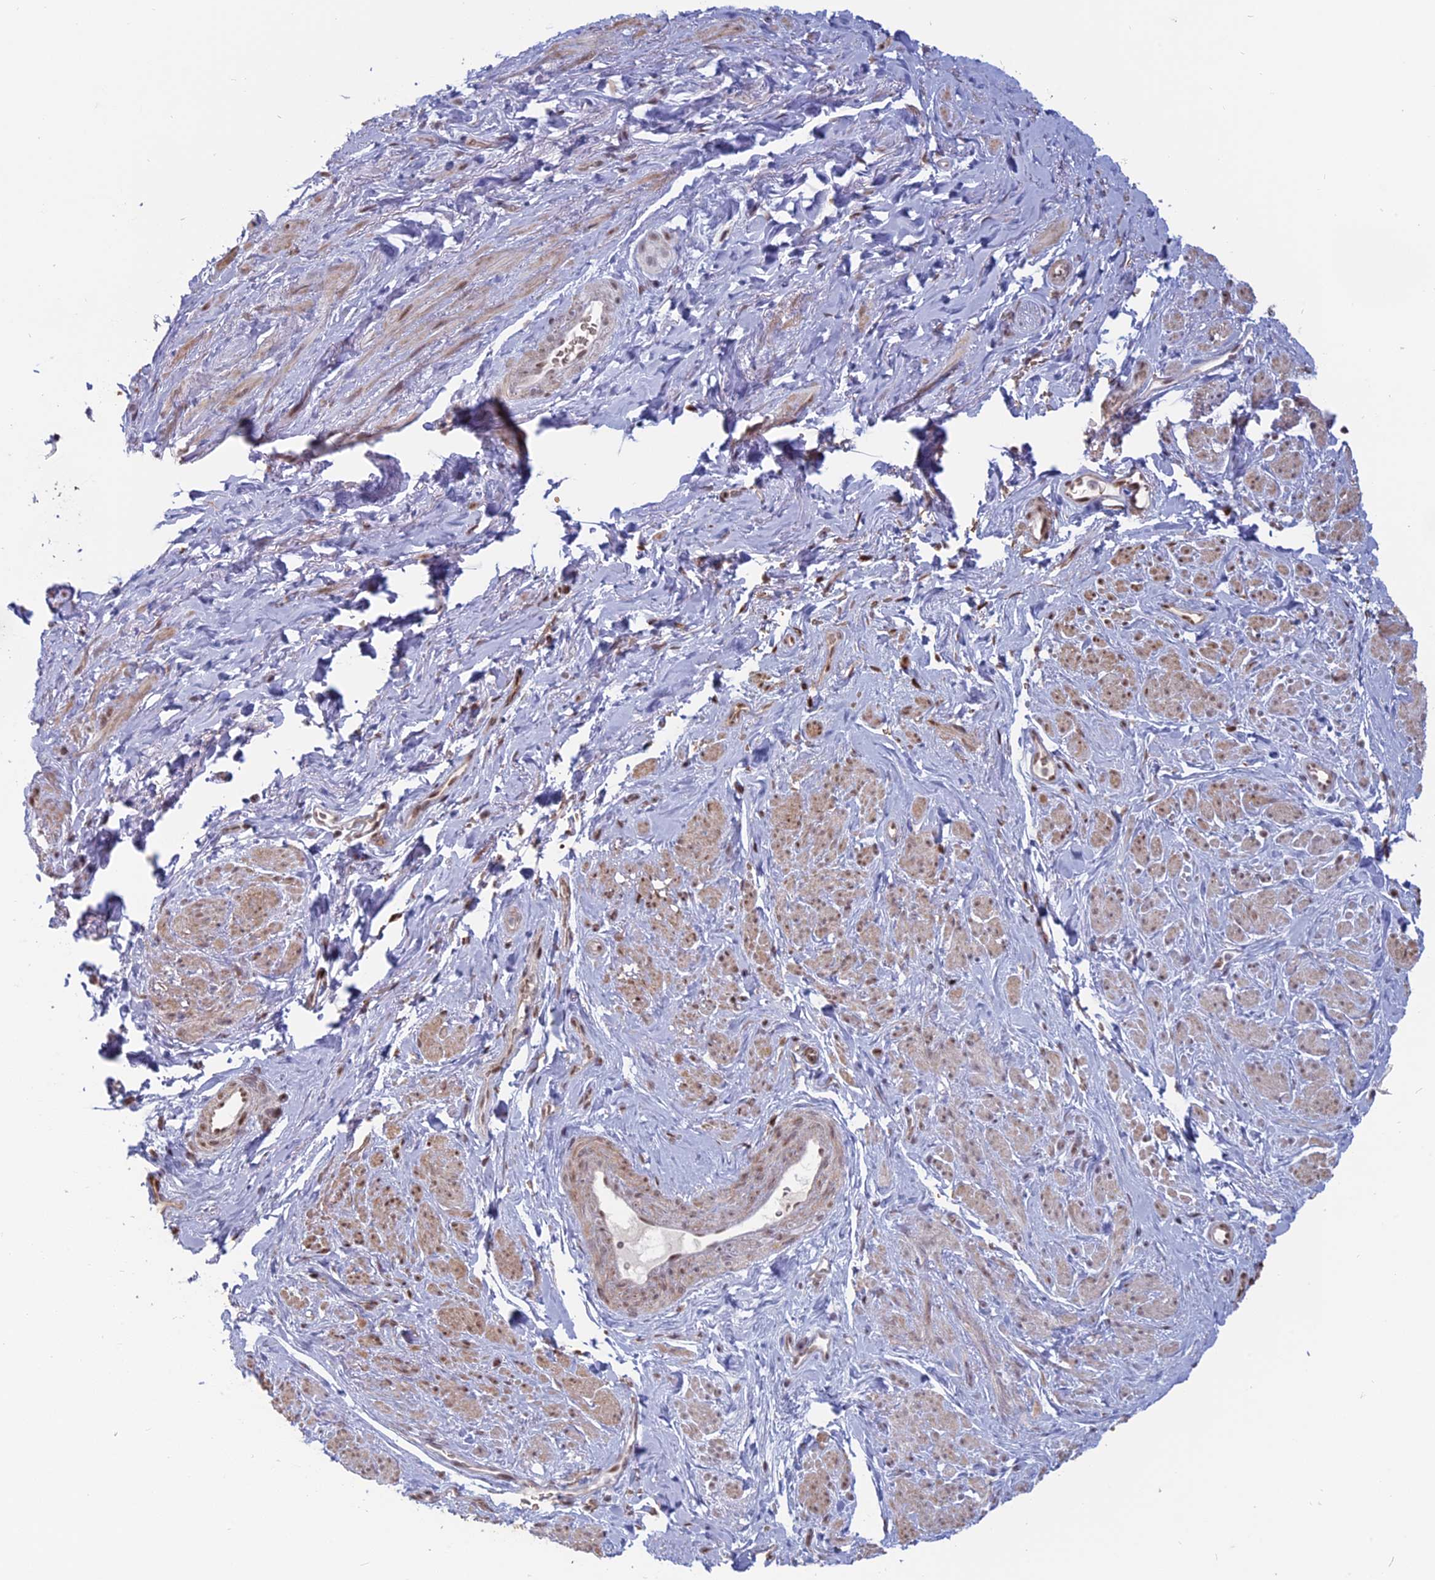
{"staining": {"intensity": "weak", "quantity": "25%-75%", "location": "cytoplasmic/membranous,nuclear"}, "tissue": "smooth muscle", "cell_type": "Smooth muscle cells", "image_type": "normal", "snomed": [{"axis": "morphology", "description": "Normal tissue, NOS"}, {"axis": "topography", "description": "Smooth muscle"}, {"axis": "topography", "description": "Peripheral nerve tissue"}], "caption": "Immunohistochemistry staining of unremarkable smooth muscle, which exhibits low levels of weak cytoplasmic/membranous,nuclear positivity in approximately 25%-75% of smooth muscle cells indicating weak cytoplasmic/membranous,nuclear protein positivity. The staining was performed using DAB (brown) for protein detection and nuclei were counterstained in hematoxylin (blue).", "gene": "MFAP1", "patient": {"sex": "male", "age": 69}}